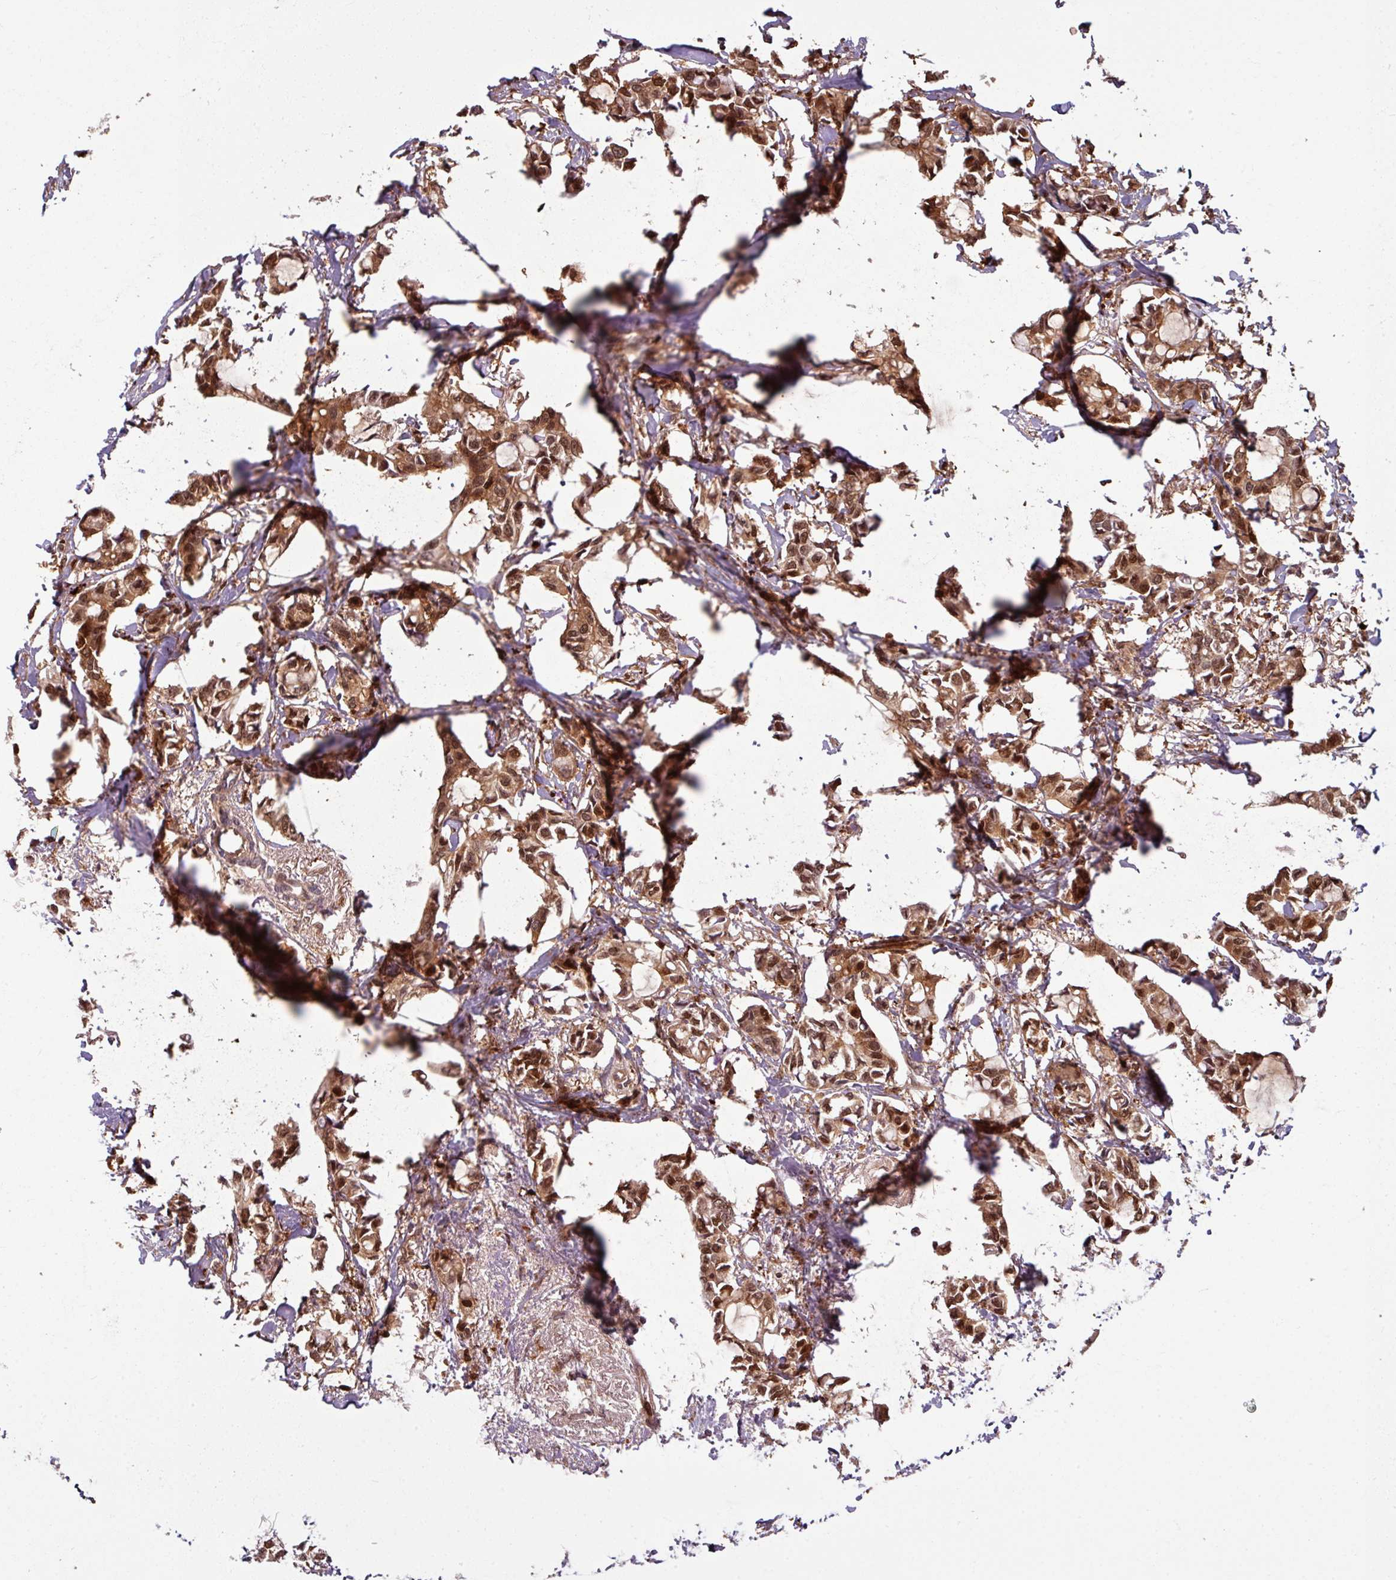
{"staining": {"intensity": "moderate", "quantity": ">75%", "location": "cytoplasmic/membranous,nuclear"}, "tissue": "breast cancer", "cell_type": "Tumor cells", "image_type": "cancer", "snomed": [{"axis": "morphology", "description": "Duct carcinoma"}, {"axis": "topography", "description": "Breast"}], "caption": "Infiltrating ductal carcinoma (breast) stained for a protein (brown) reveals moderate cytoplasmic/membranous and nuclear positive positivity in approximately >75% of tumor cells.", "gene": "KCTD11", "patient": {"sex": "female", "age": 73}}